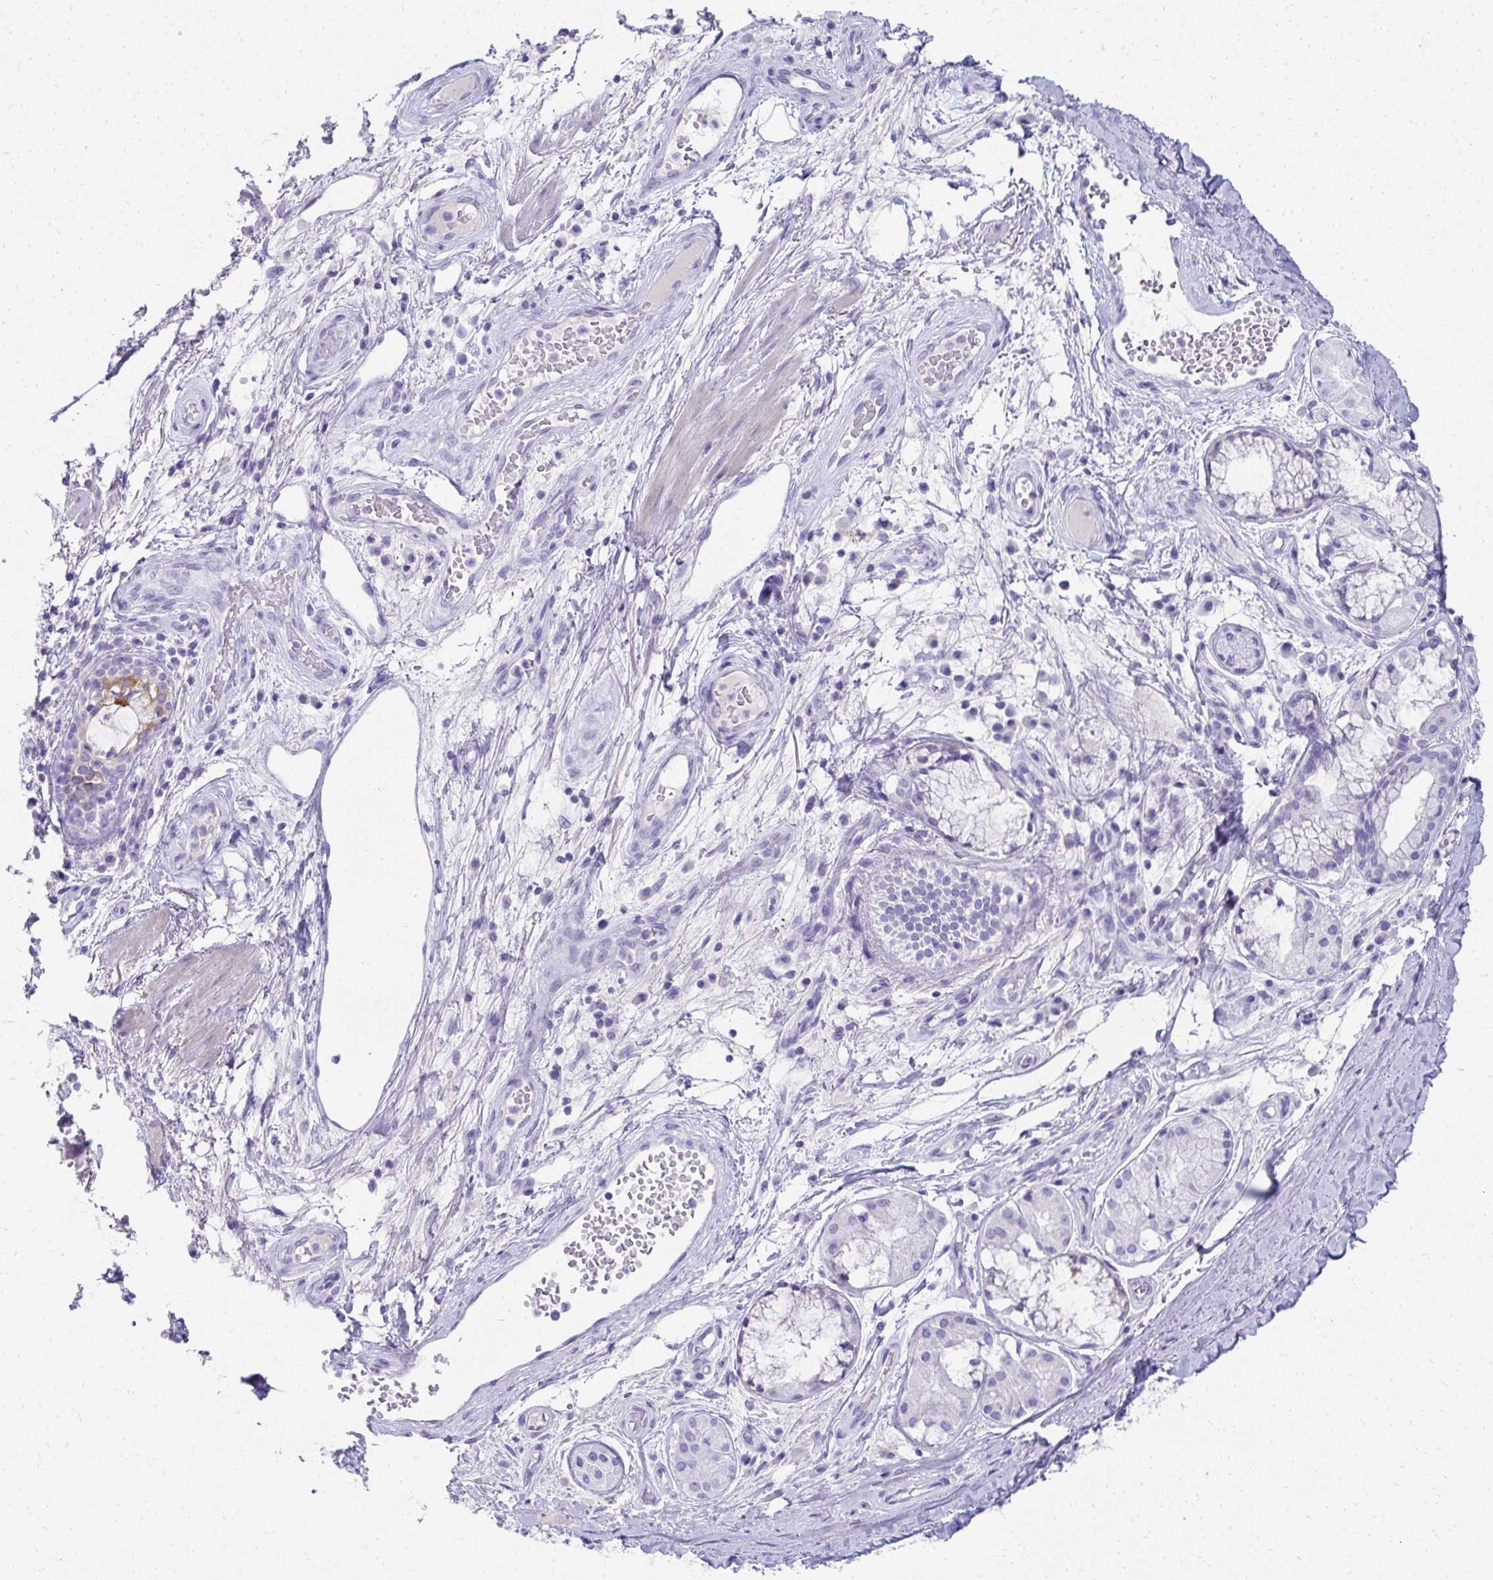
{"staining": {"intensity": "negative", "quantity": "none", "location": "none"}, "tissue": "soft tissue", "cell_type": "Chondrocytes", "image_type": "normal", "snomed": [{"axis": "morphology", "description": "Normal tissue, NOS"}, {"axis": "topography", "description": "Cartilage tissue"}, {"axis": "topography", "description": "Bronchus"}], "caption": "Photomicrograph shows no significant protein positivity in chondrocytes of normal soft tissue.", "gene": "SEC14L3", "patient": {"sex": "male", "age": 64}}